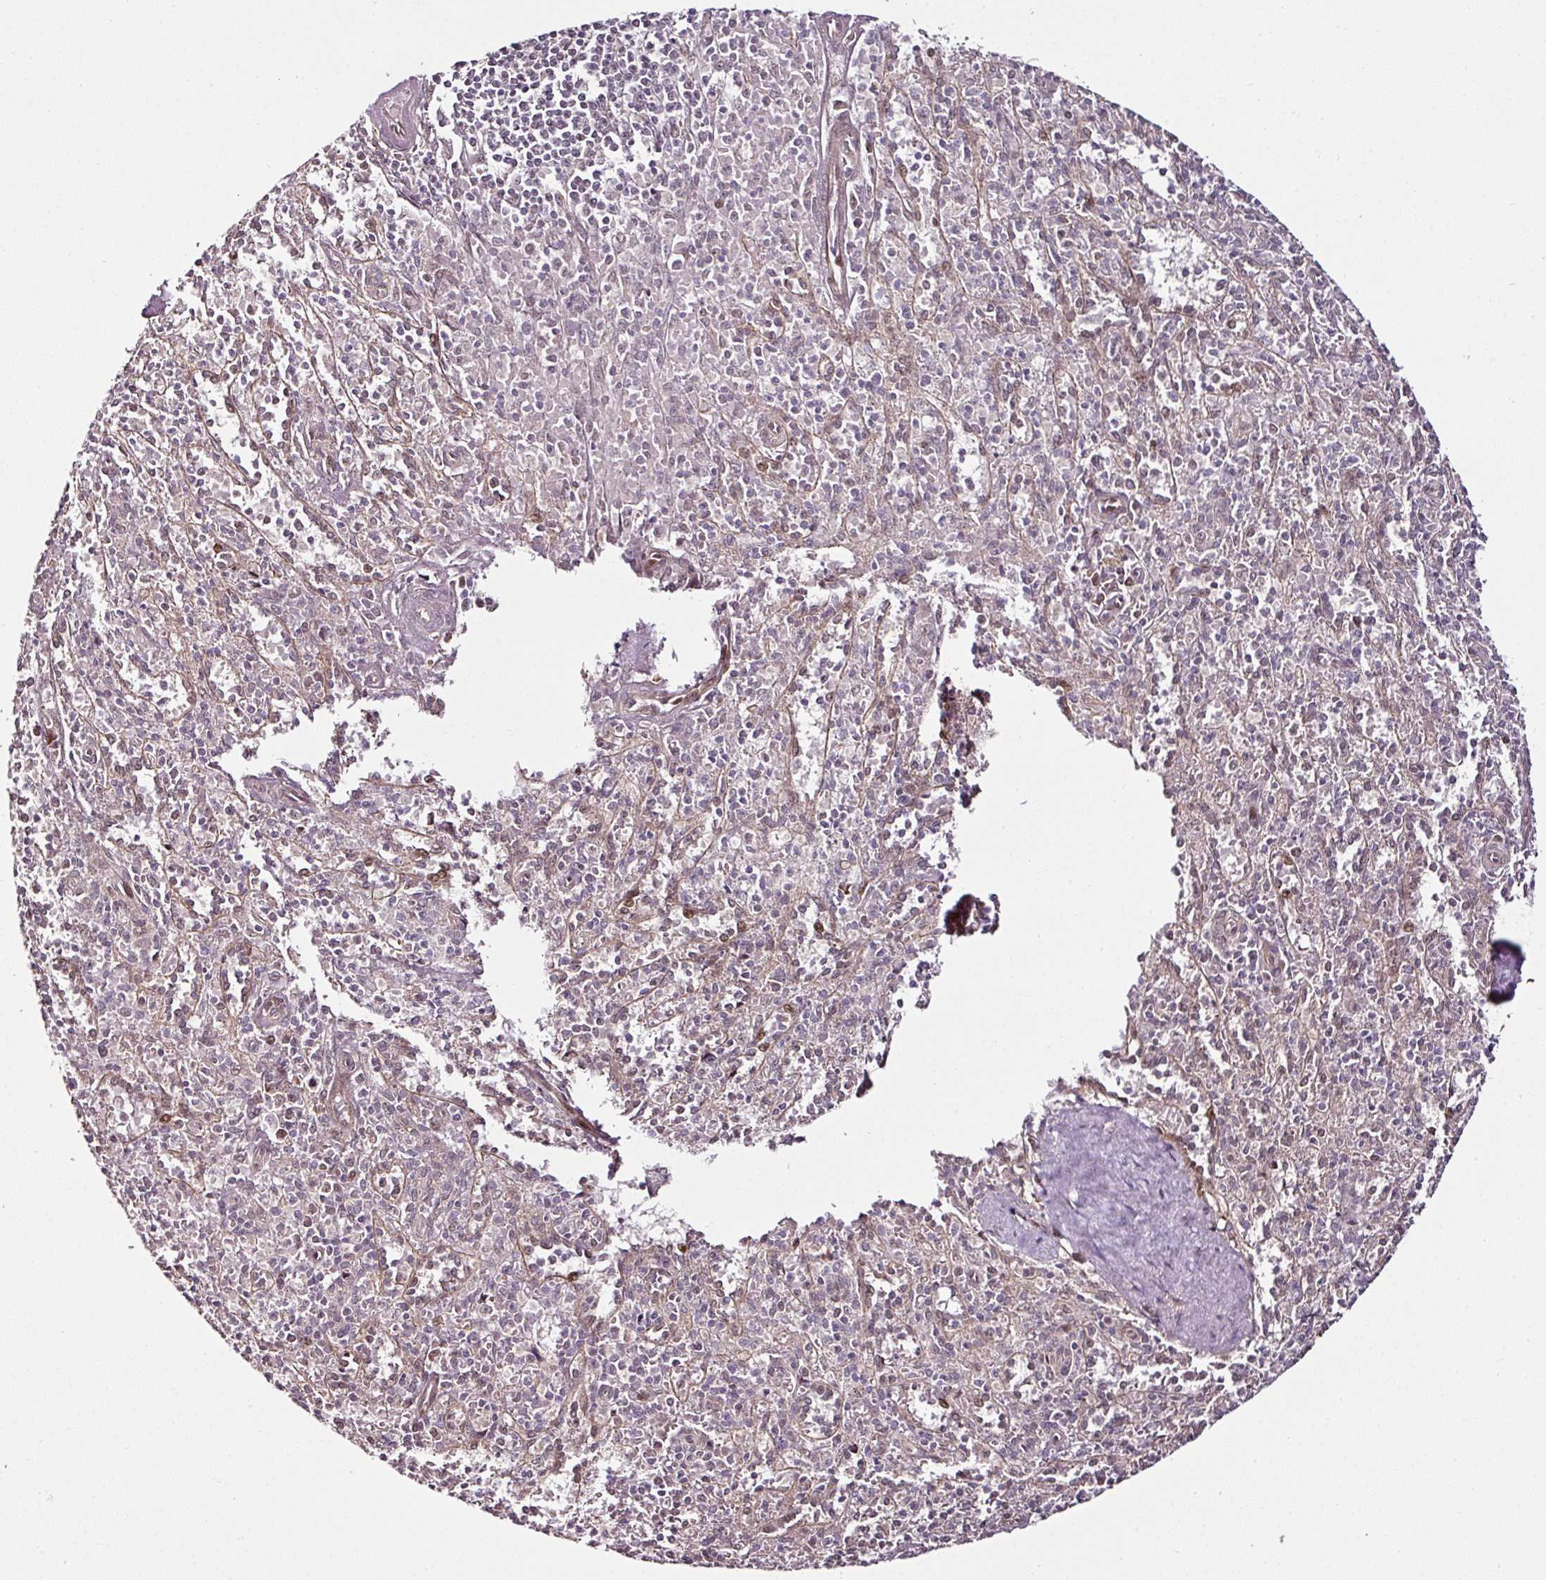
{"staining": {"intensity": "negative", "quantity": "none", "location": "none"}, "tissue": "spleen", "cell_type": "Cells in red pulp", "image_type": "normal", "snomed": [{"axis": "morphology", "description": "Normal tissue, NOS"}, {"axis": "topography", "description": "Spleen"}], "caption": "IHC micrograph of normal human spleen stained for a protein (brown), which reveals no positivity in cells in red pulp. Nuclei are stained in blue.", "gene": "COPRS", "patient": {"sex": "female", "age": 70}}